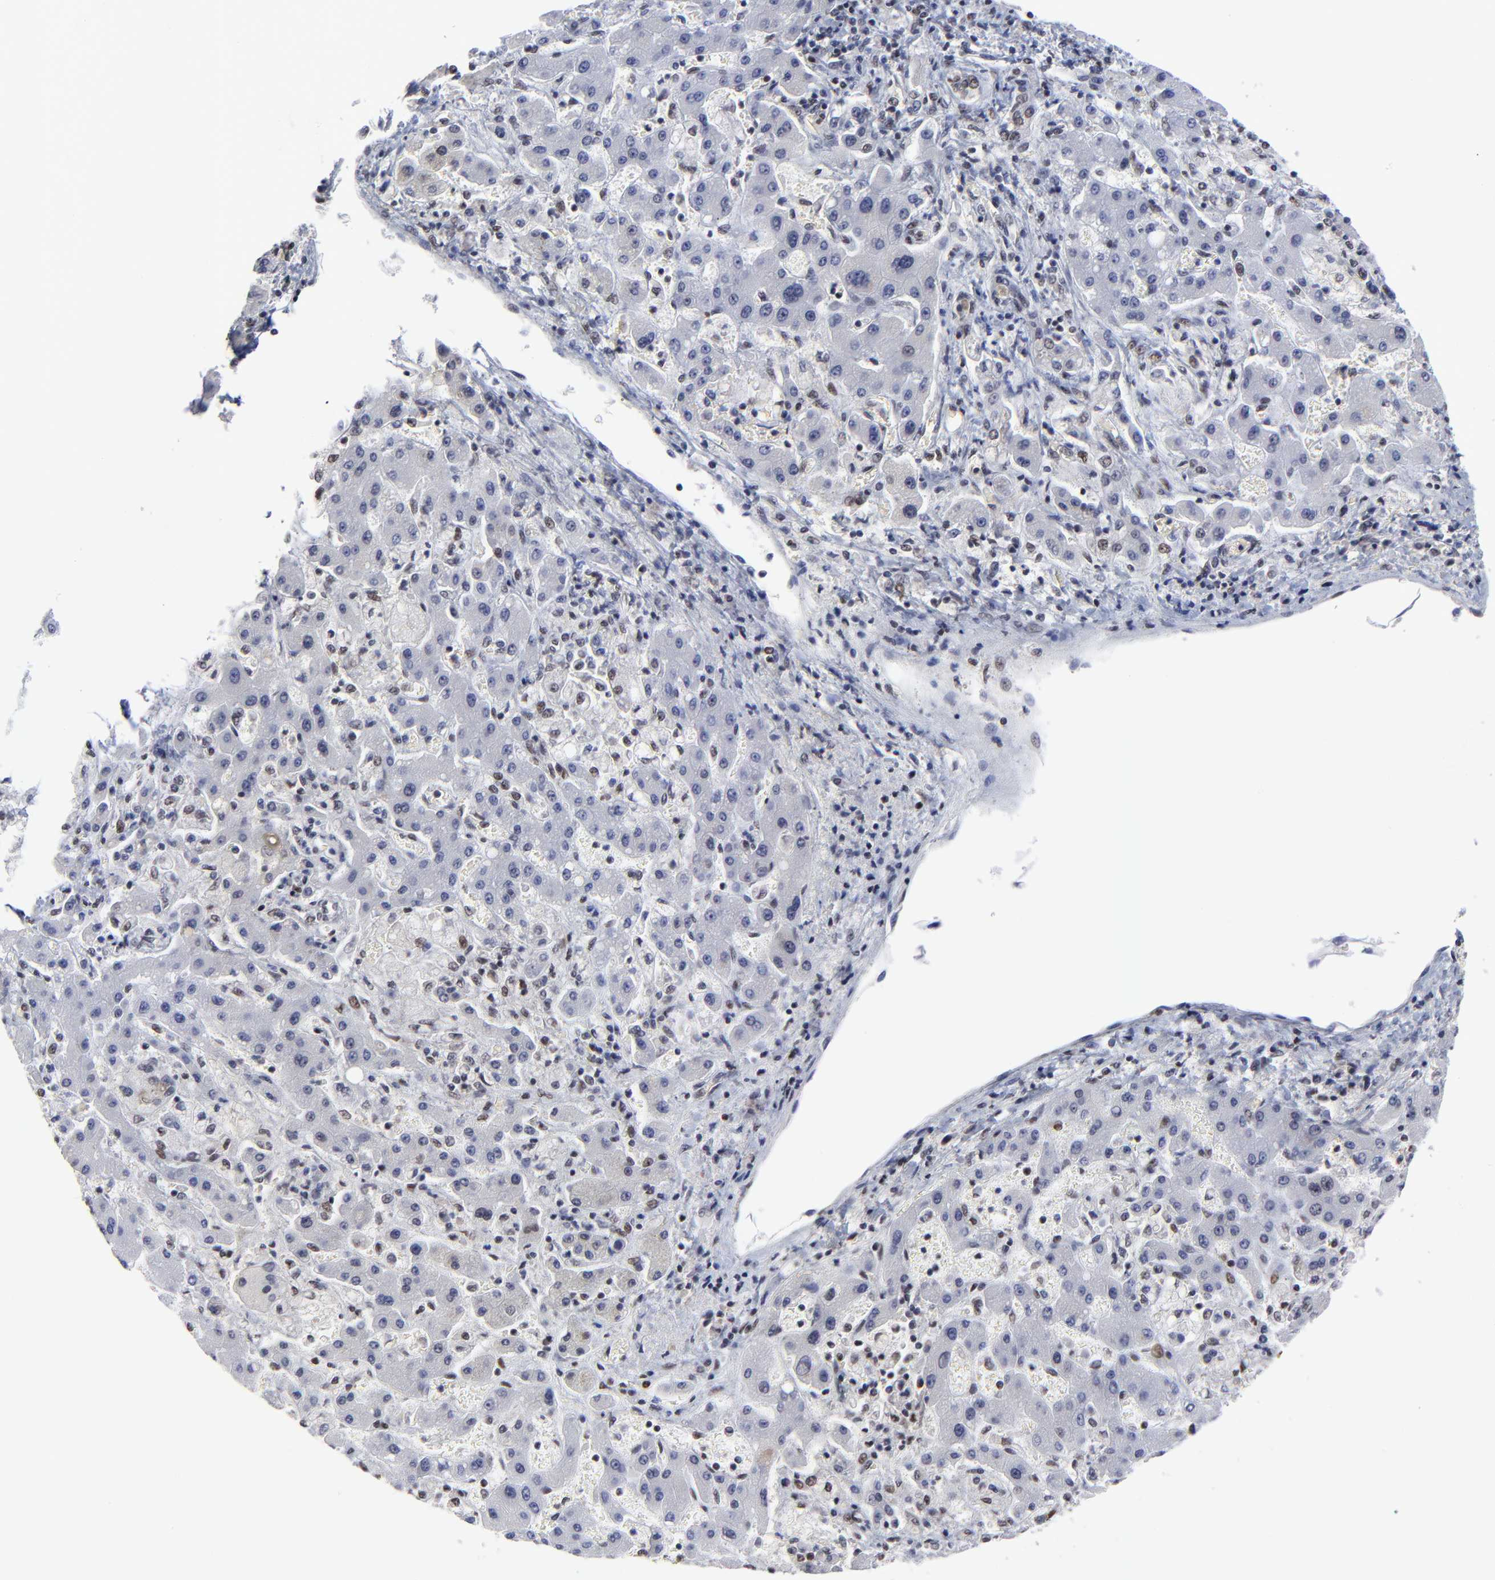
{"staining": {"intensity": "negative", "quantity": "none", "location": "none"}, "tissue": "liver cancer", "cell_type": "Tumor cells", "image_type": "cancer", "snomed": [{"axis": "morphology", "description": "Cholangiocarcinoma"}, {"axis": "topography", "description": "Liver"}], "caption": "Liver cancer was stained to show a protein in brown. There is no significant staining in tumor cells.", "gene": "ZMYM3", "patient": {"sex": "male", "age": 50}}